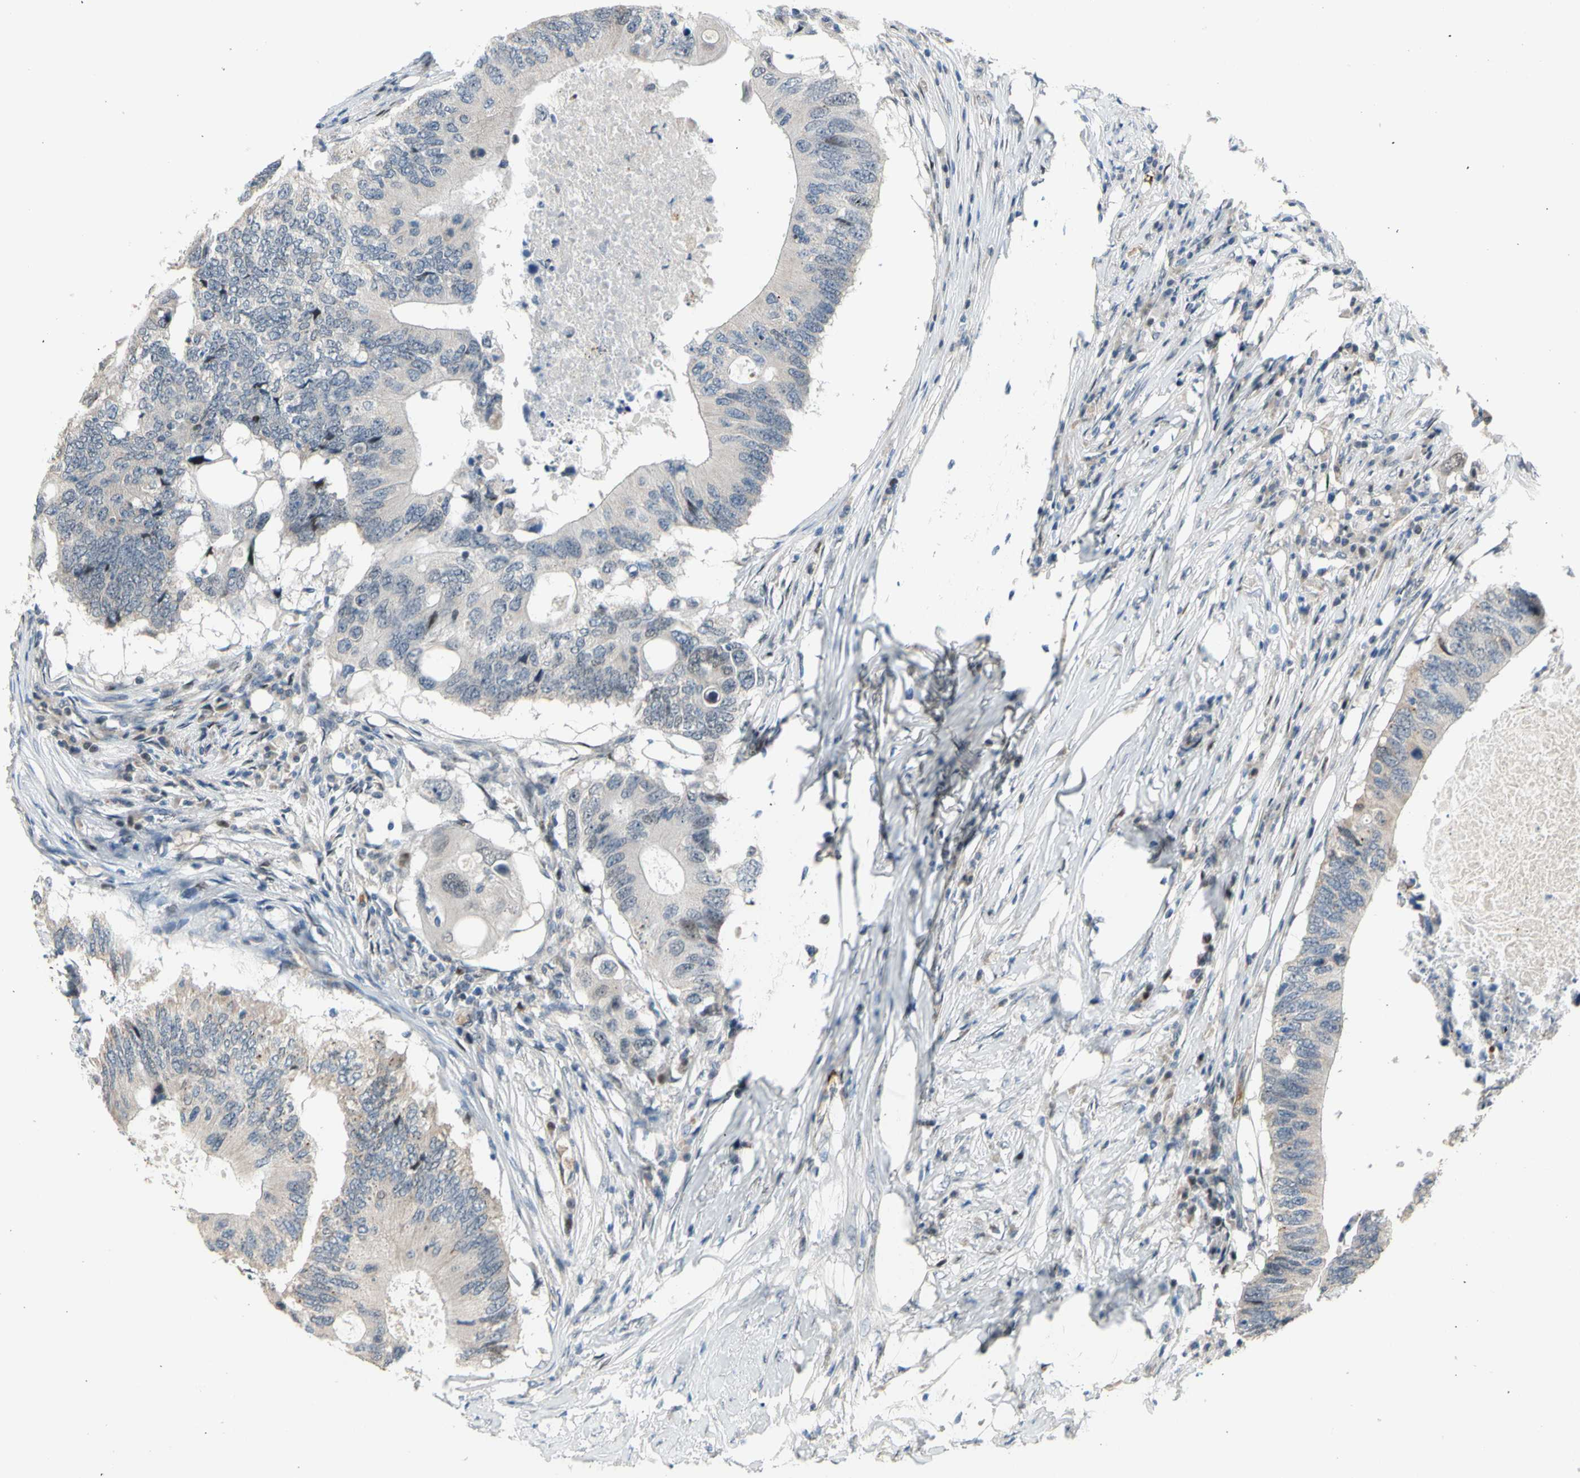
{"staining": {"intensity": "negative", "quantity": "none", "location": "none"}, "tissue": "colorectal cancer", "cell_type": "Tumor cells", "image_type": "cancer", "snomed": [{"axis": "morphology", "description": "Adenocarcinoma, NOS"}, {"axis": "topography", "description": "Colon"}], "caption": "Photomicrograph shows no protein positivity in tumor cells of colorectal adenocarcinoma tissue.", "gene": "ZNF184", "patient": {"sex": "male", "age": 71}}